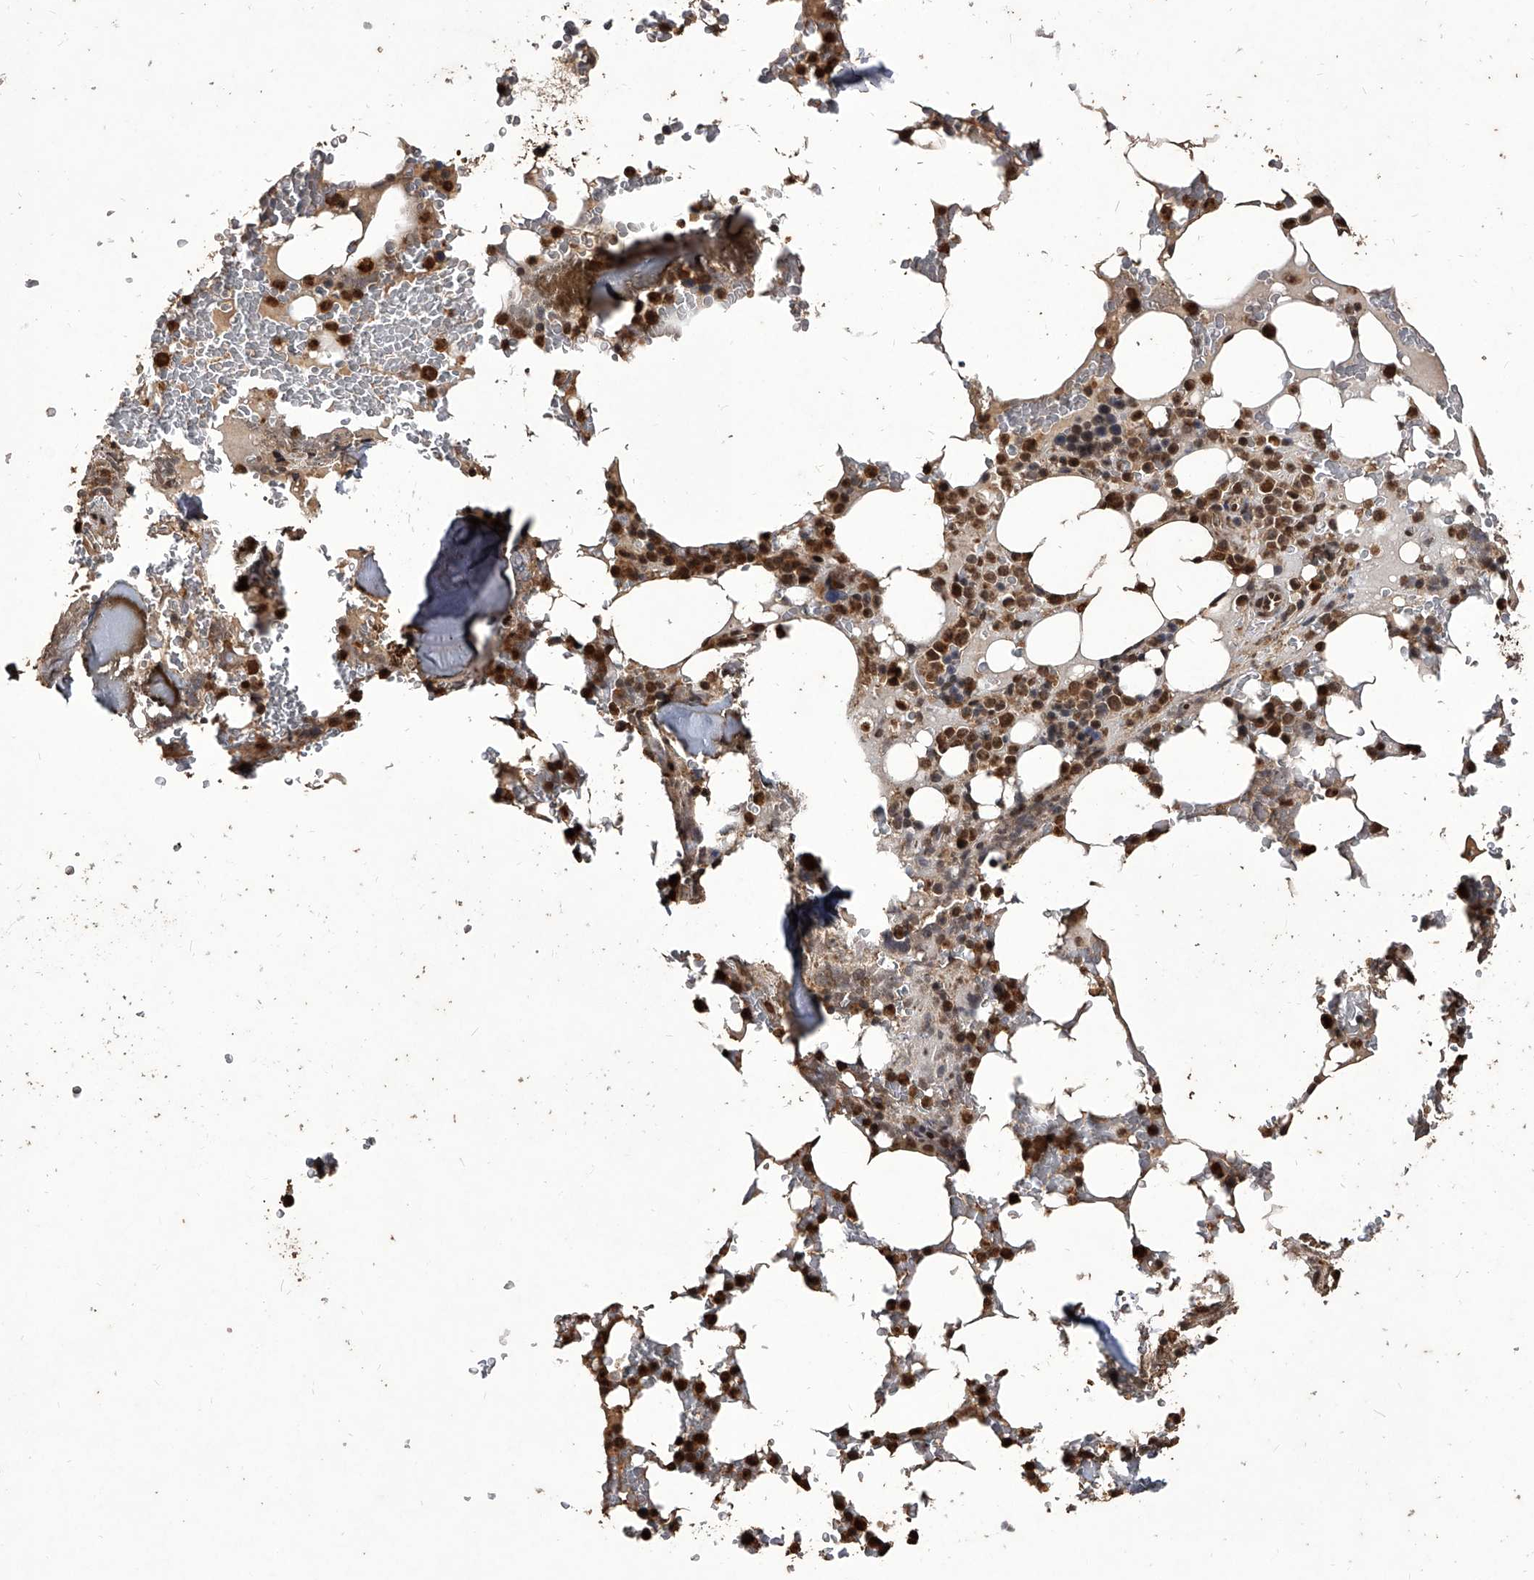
{"staining": {"intensity": "strong", "quantity": "25%-75%", "location": "cytoplasmic/membranous,nuclear"}, "tissue": "bone marrow", "cell_type": "Hematopoietic cells", "image_type": "normal", "snomed": [{"axis": "morphology", "description": "Normal tissue, NOS"}, {"axis": "topography", "description": "Bone marrow"}], "caption": "Immunohistochemistry image of normal bone marrow stained for a protein (brown), which demonstrates high levels of strong cytoplasmic/membranous,nuclear staining in about 25%-75% of hematopoietic cells.", "gene": "FBXL4", "patient": {"sex": "male", "age": 58}}